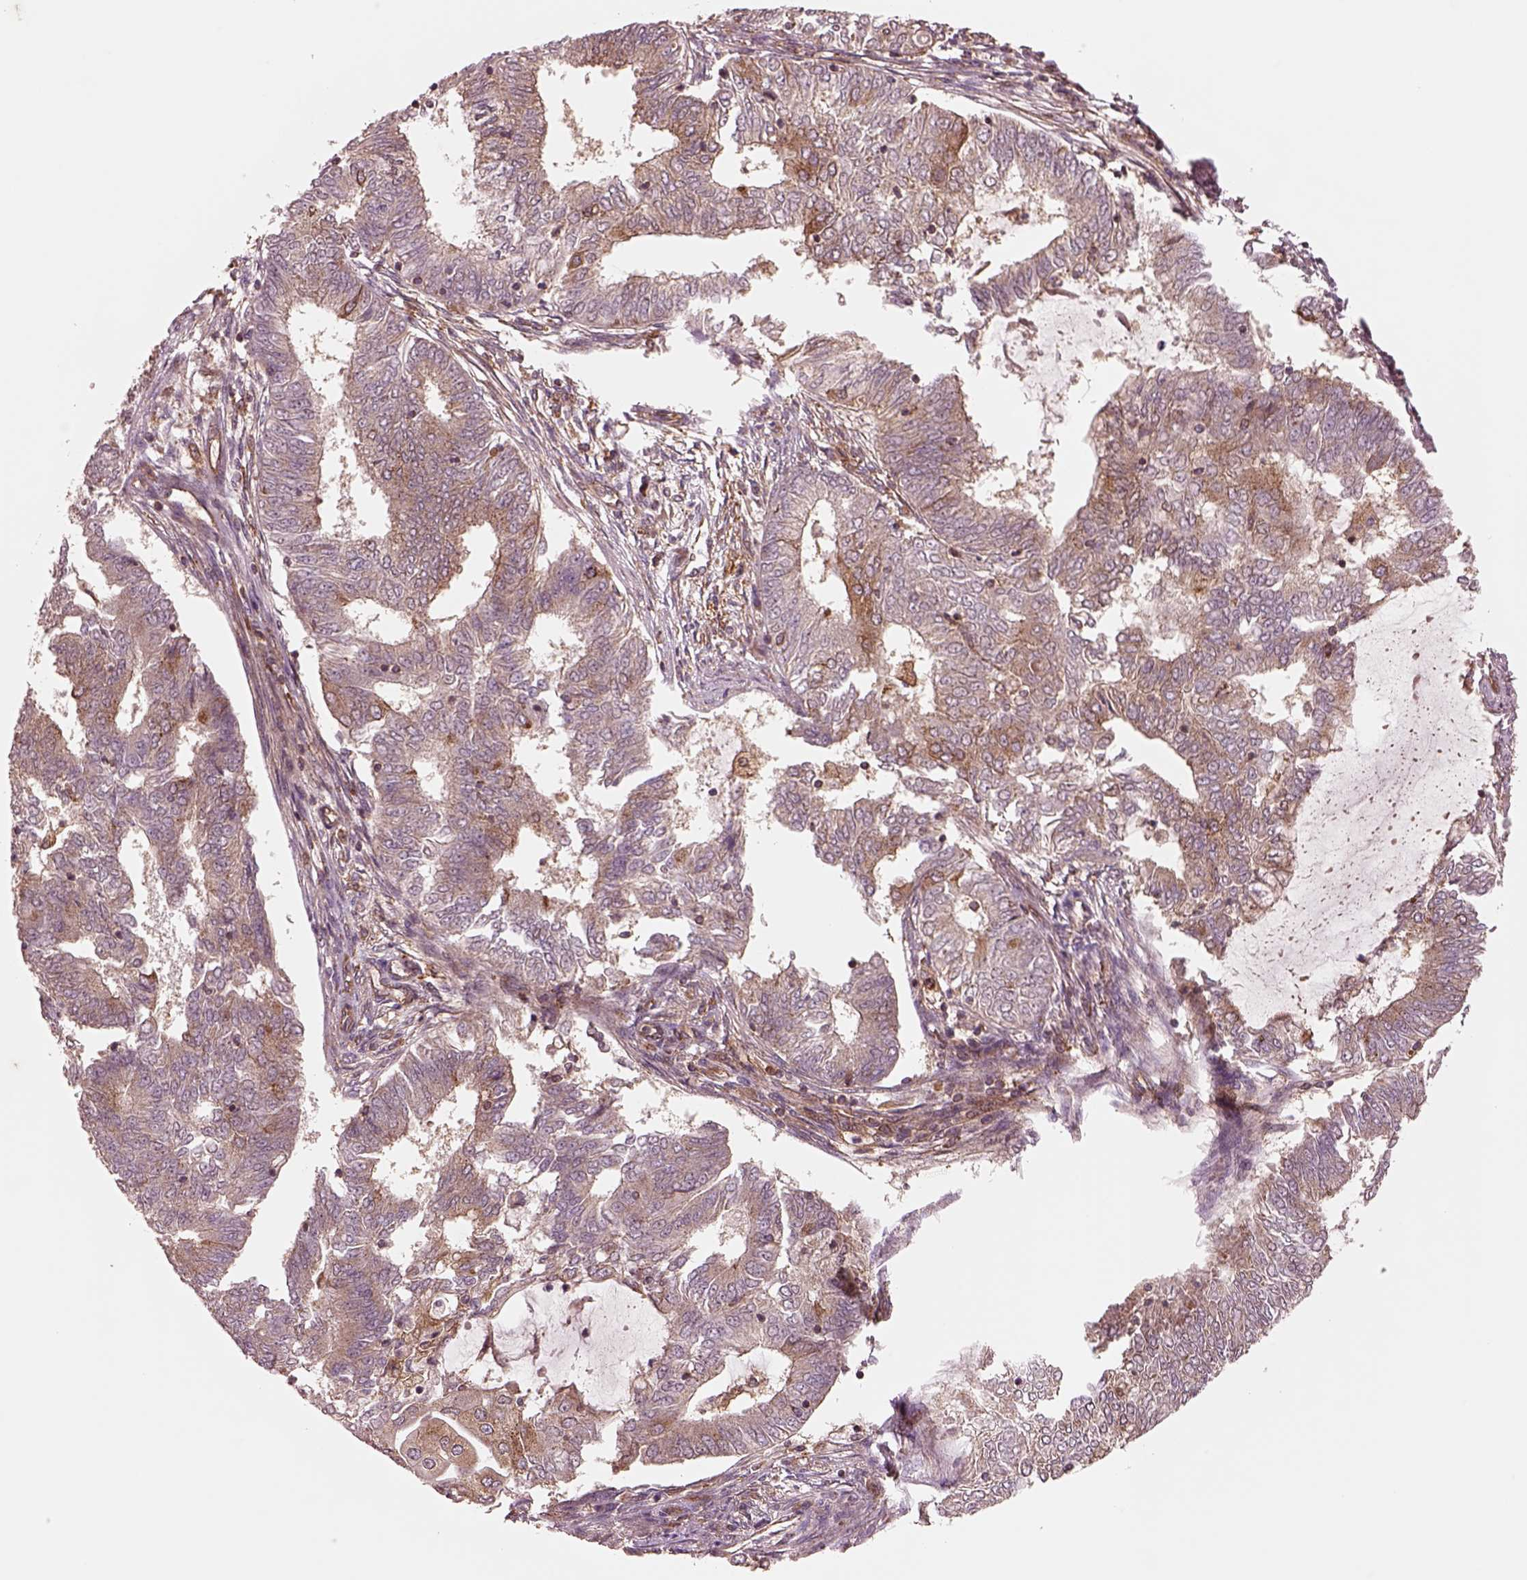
{"staining": {"intensity": "moderate", "quantity": "25%-75%", "location": "cytoplasmic/membranous"}, "tissue": "endometrial cancer", "cell_type": "Tumor cells", "image_type": "cancer", "snomed": [{"axis": "morphology", "description": "Adenocarcinoma, NOS"}, {"axis": "topography", "description": "Endometrium"}], "caption": "Protein staining displays moderate cytoplasmic/membranous staining in about 25%-75% of tumor cells in adenocarcinoma (endometrial).", "gene": "WASHC2A", "patient": {"sex": "female", "age": 62}}